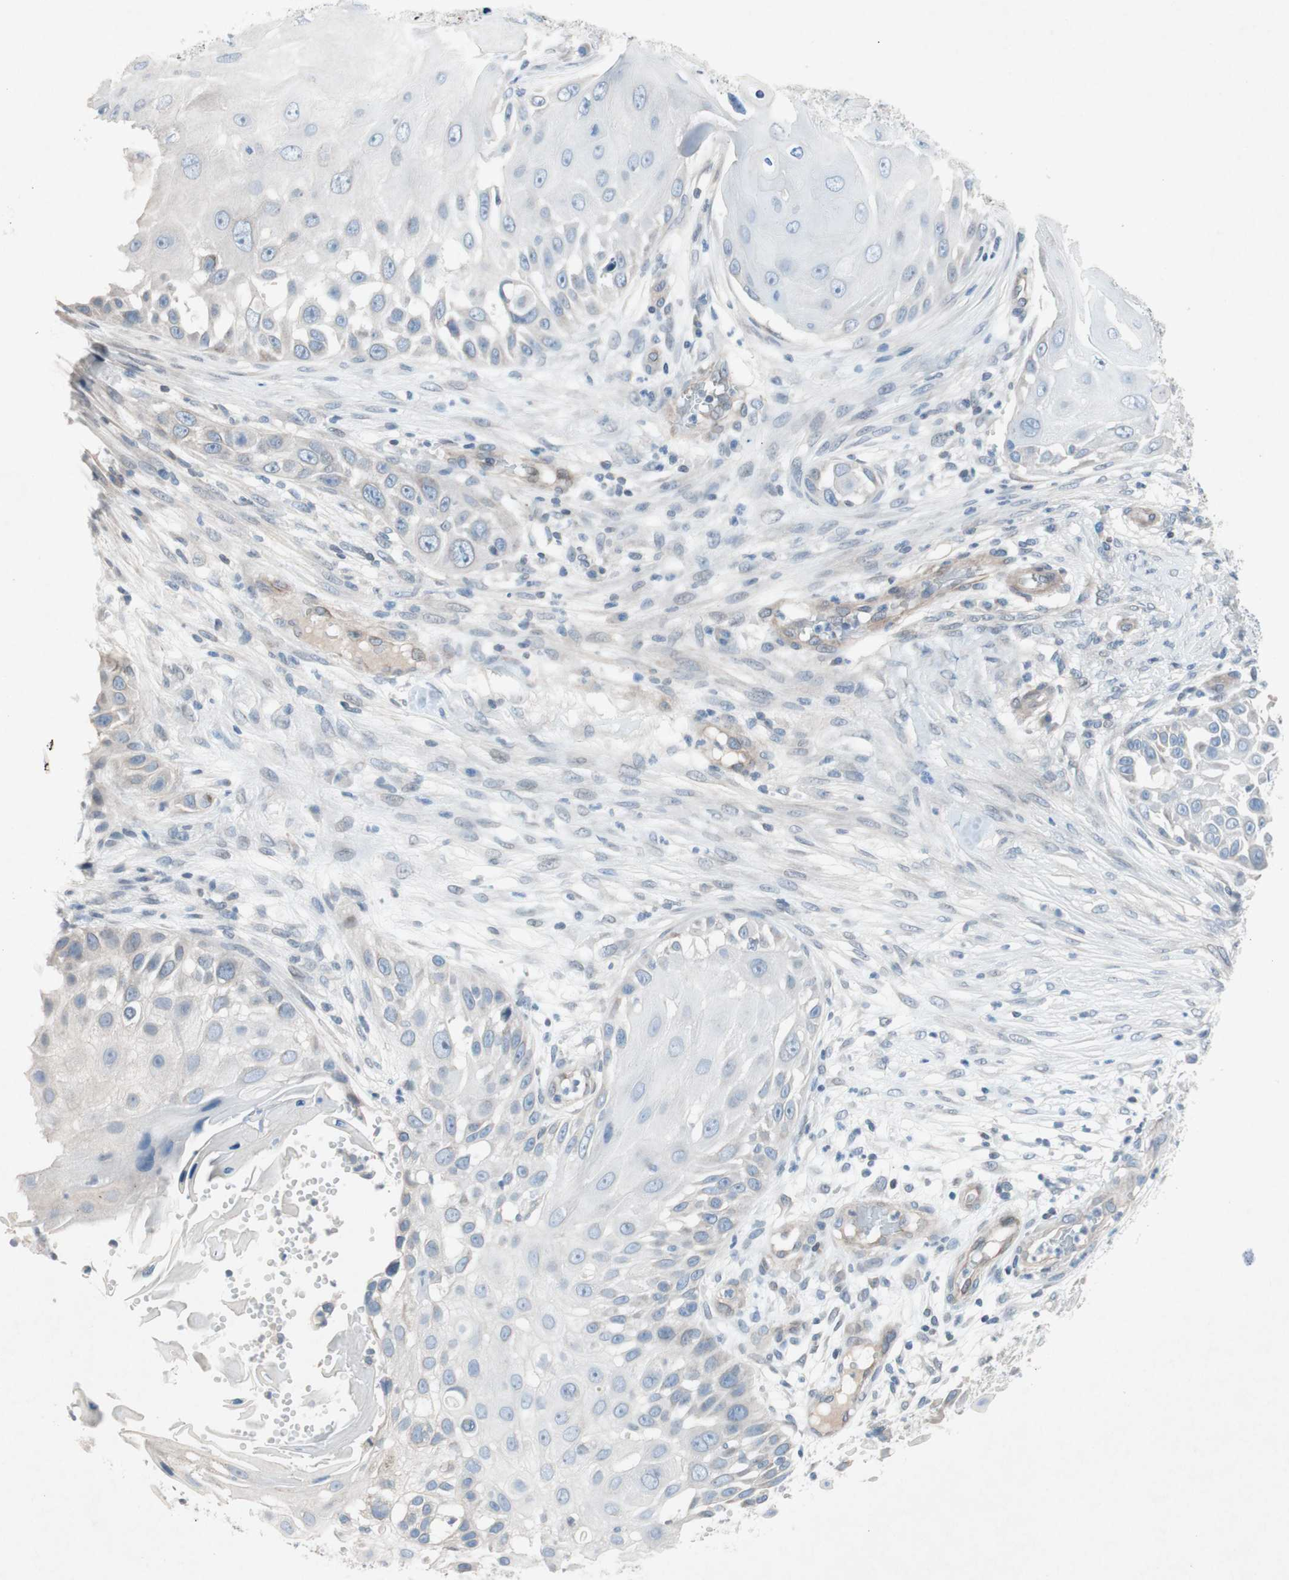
{"staining": {"intensity": "negative", "quantity": "none", "location": "none"}, "tissue": "skin cancer", "cell_type": "Tumor cells", "image_type": "cancer", "snomed": [{"axis": "morphology", "description": "Squamous cell carcinoma, NOS"}, {"axis": "topography", "description": "Skin"}], "caption": "IHC histopathology image of neoplastic tissue: squamous cell carcinoma (skin) stained with DAB (3,3'-diaminobenzidine) demonstrates no significant protein positivity in tumor cells. (Brightfield microscopy of DAB immunohistochemistry at high magnification).", "gene": "ARNT2", "patient": {"sex": "female", "age": 44}}